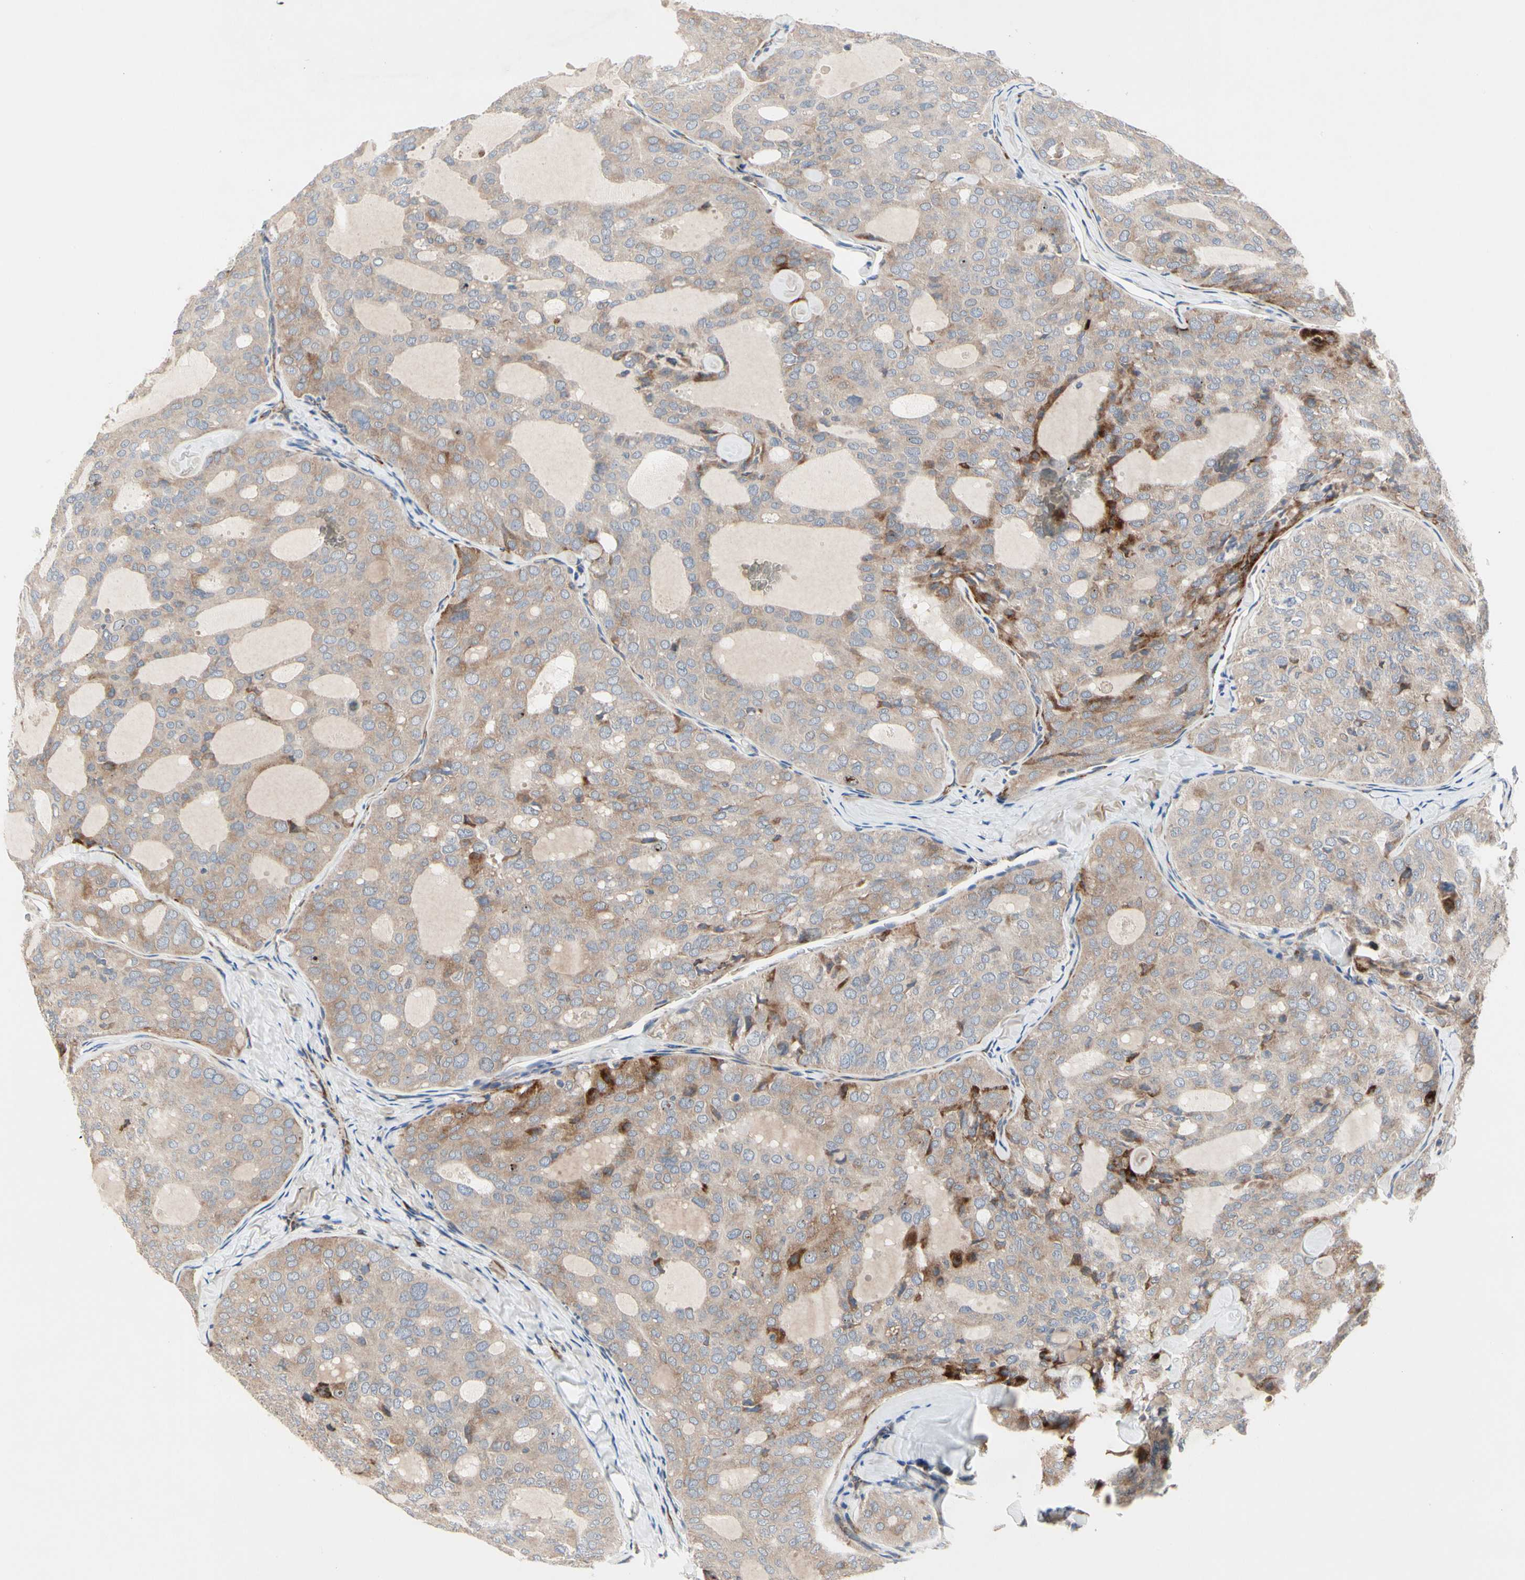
{"staining": {"intensity": "weak", "quantity": ">75%", "location": "cytoplasmic/membranous"}, "tissue": "thyroid cancer", "cell_type": "Tumor cells", "image_type": "cancer", "snomed": [{"axis": "morphology", "description": "Follicular adenoma carcinoma, NOS"}, {"axis": "topography", "description": "Thyroid gland"}], "caption": "Immunohistochemical staining of human thyroid cancer demonstrates low levels of weak cytoplasmic/membranous staining in about >75% of tumor cells. Immunohistochemistry stains the protein in brown and the nuclei are stained blue.", "gene": "MMEL1", "patient": {"sex": "male", "age": 75}}